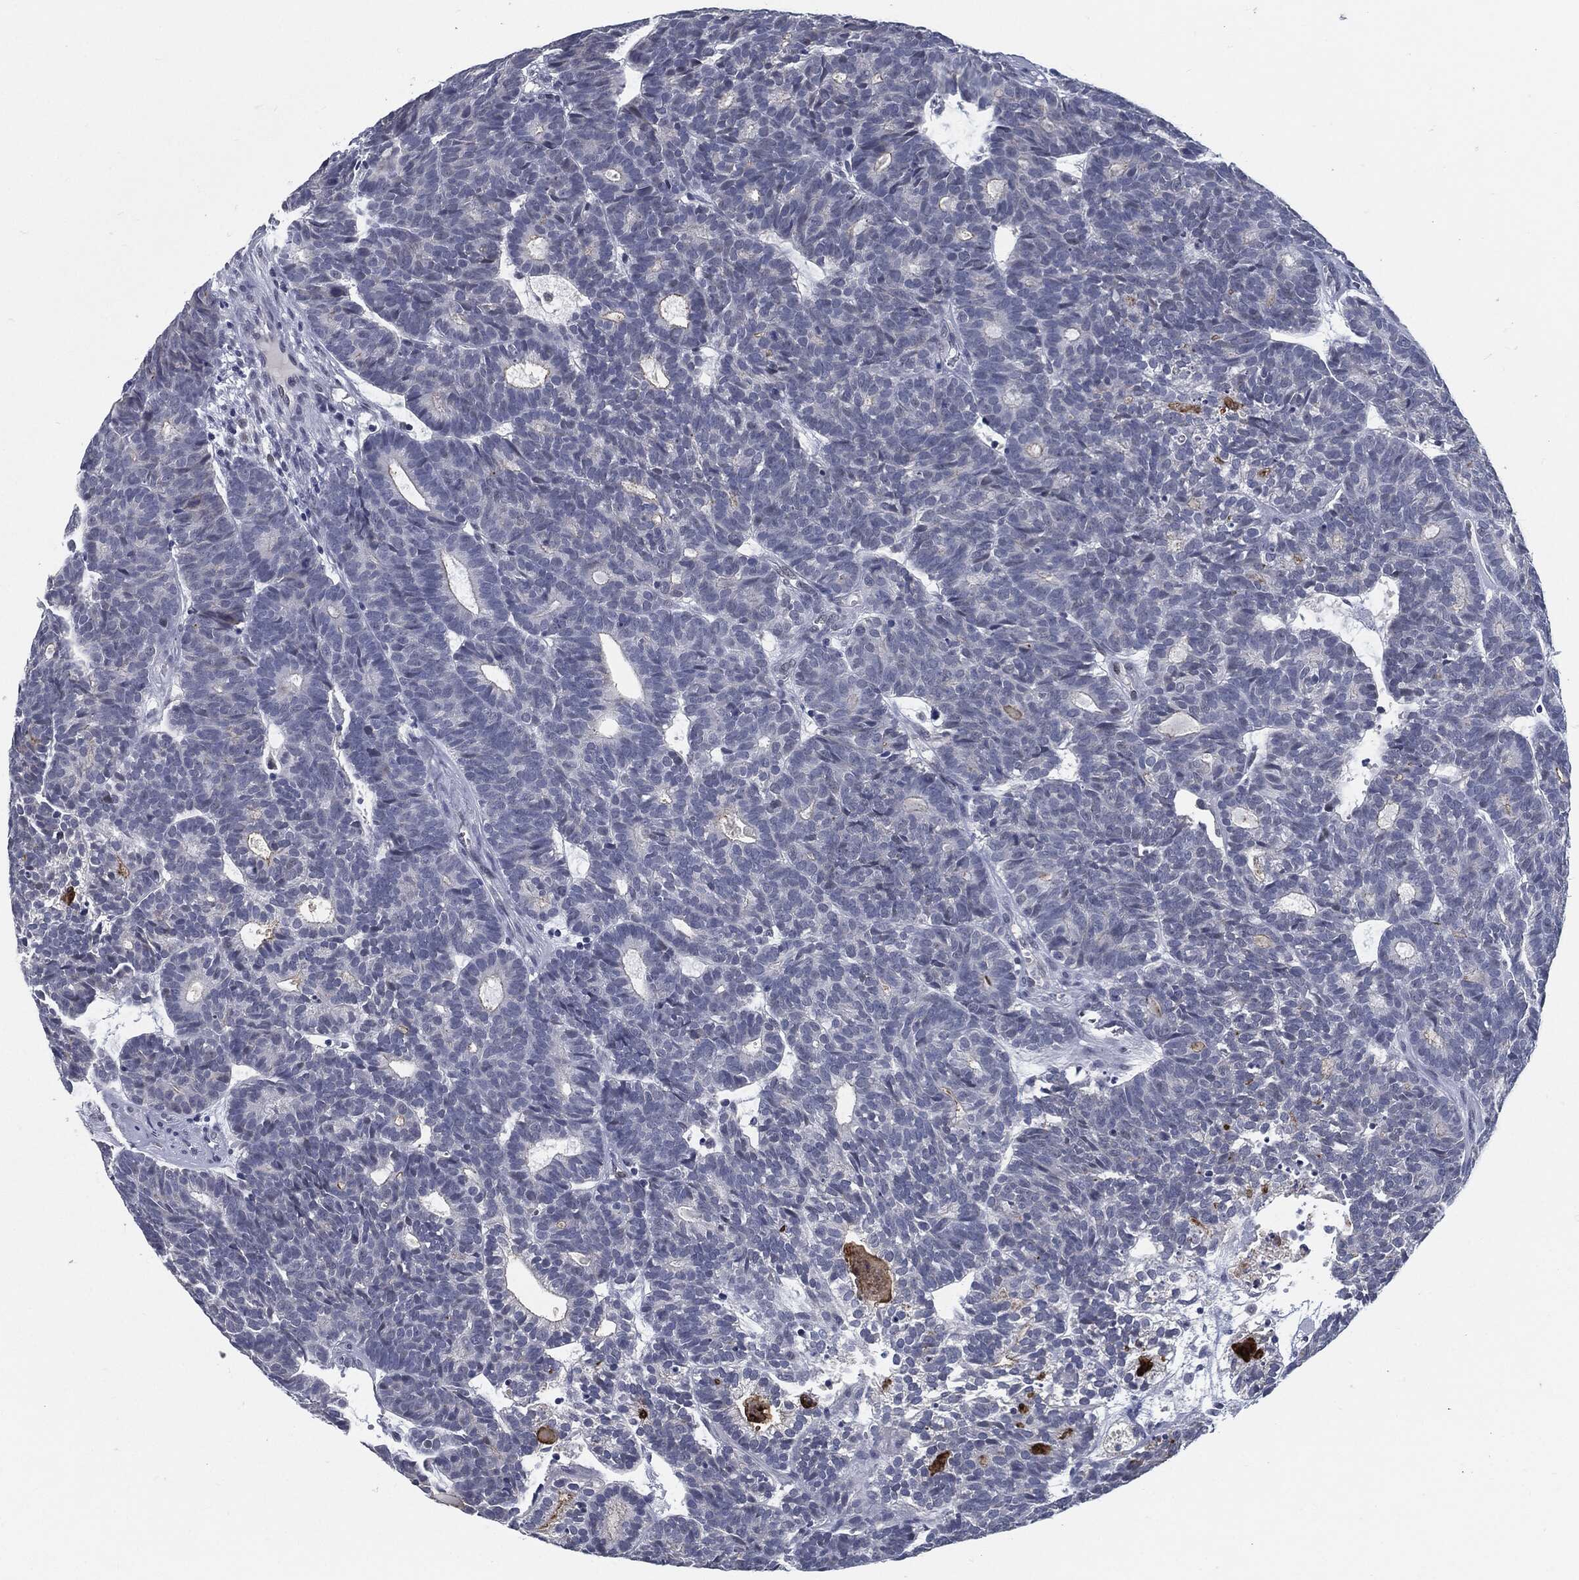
{"staining": {"intensity": "negative", "quantity": "none", "location": "none"}, "tissue": "head and neck cancer", "cell_type": "Tumor cells", "image_type": "cancer", "snomed": [{"axis": "morphology", "description": "Adenocarcinoma, NOS"}, {"axis": "topography", "description": "Head-Neck"}], "caption": "IHC histopathology image of human head and neck cancer (adenocarcinoma) stained for a protein (brown), which demonstrates no staining in tumor cells. (Brightfield microscopy of DAB (3,3'-diaminobenzidine) IHC at high magnification).", "gene": "PROM1", "patient": {"sex": "female", "age": 81}}